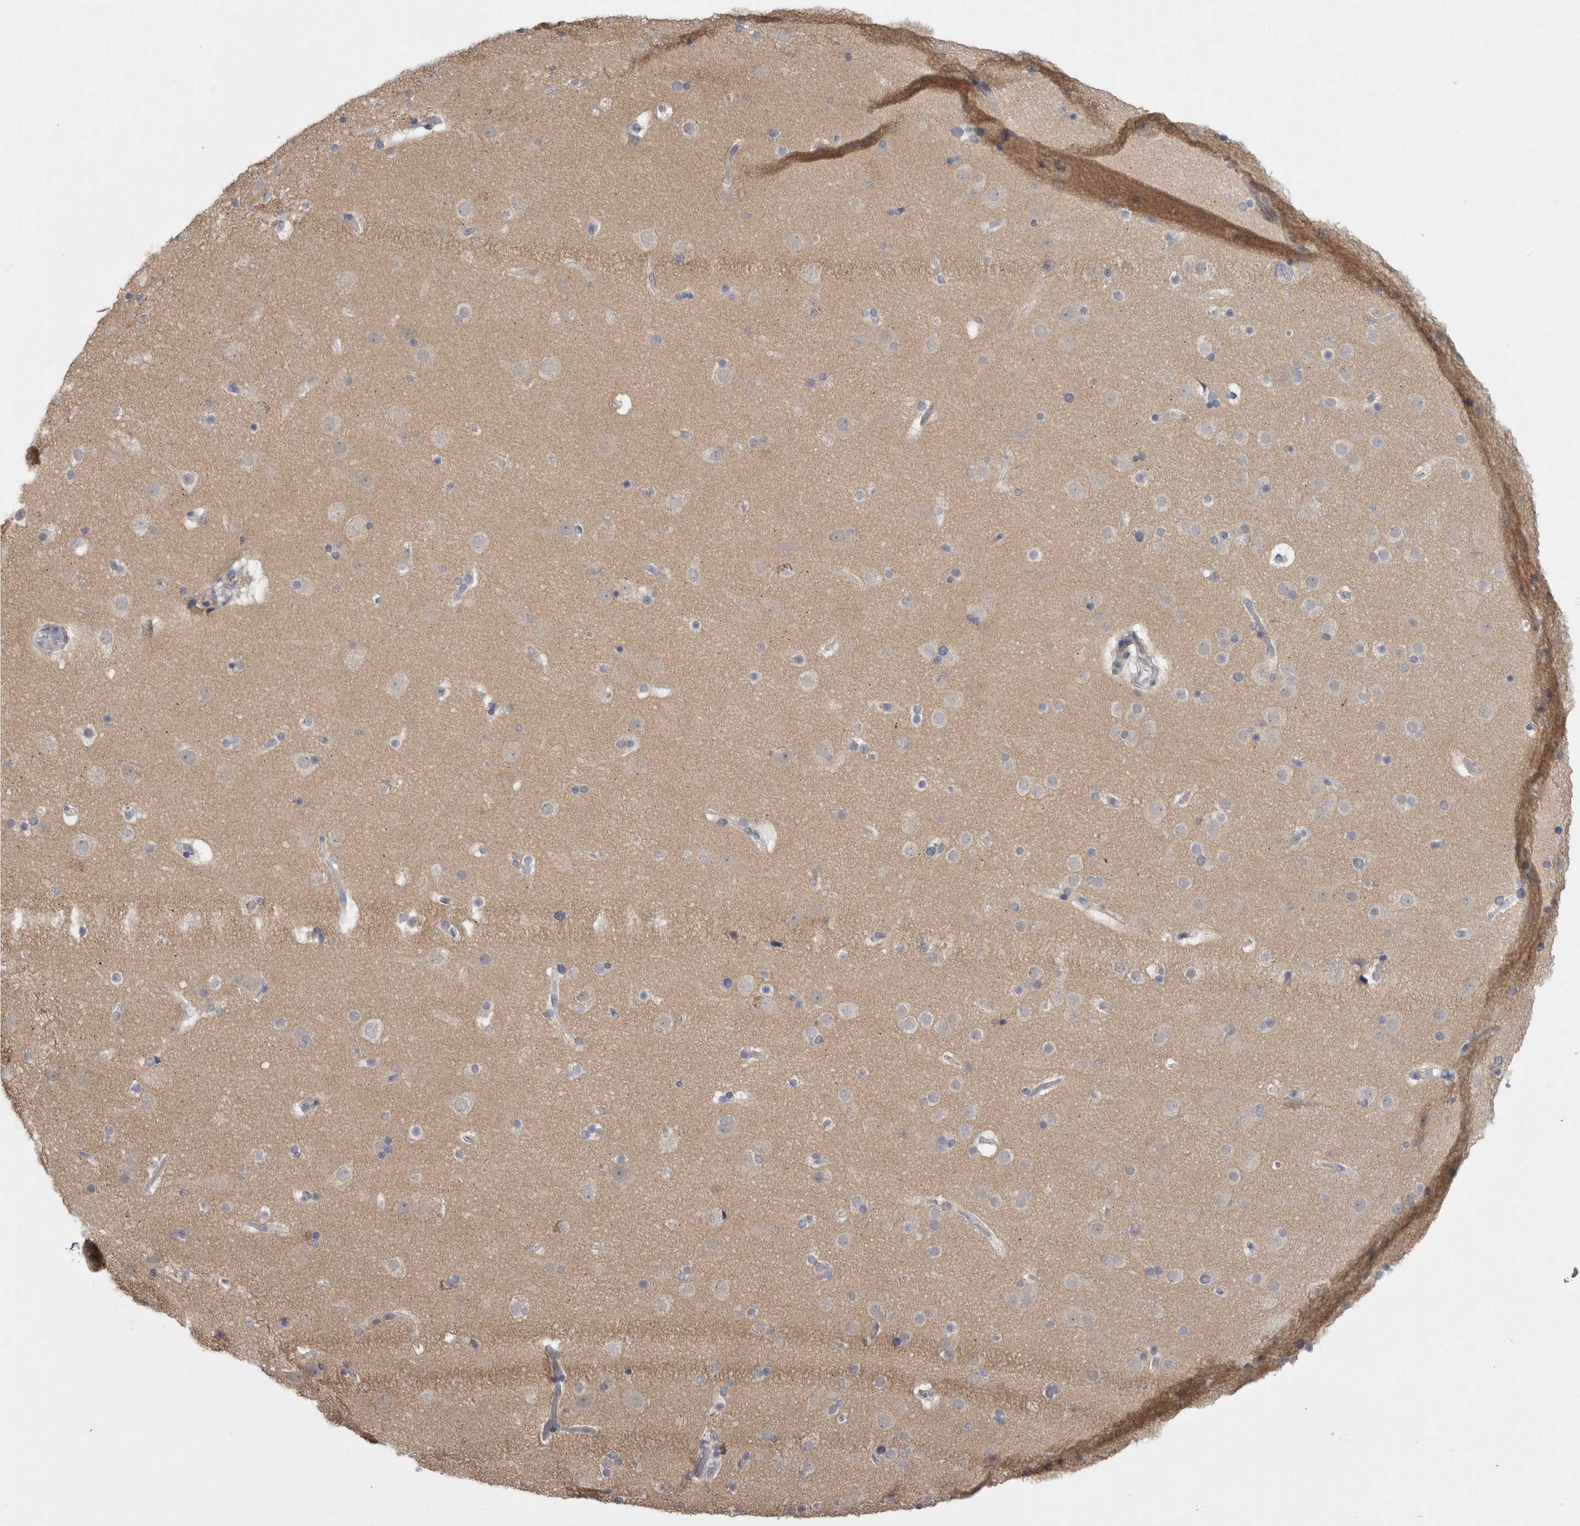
{"staining": {"intensity": "negative", "quantity": "none", "location": "none"}, "tissue": "cerebral cortex", "cell_type": "Endothelial cells", "image_type": "normal", "snomed": [{"axis": "morphology", "description": "Normal tissue, NOS"}, {"axis": "topography", "description": "Cerebral cortex"}], "caption": "Immunohistochemistry (IHC) micrograph of unremarkable cerebral cortex: human cerebral cortex stained with DAB exhibits no significant protein positivity in endothelial cells.", "gene": "LRRC40", "patient": {"sex": "male", "age": 57}}